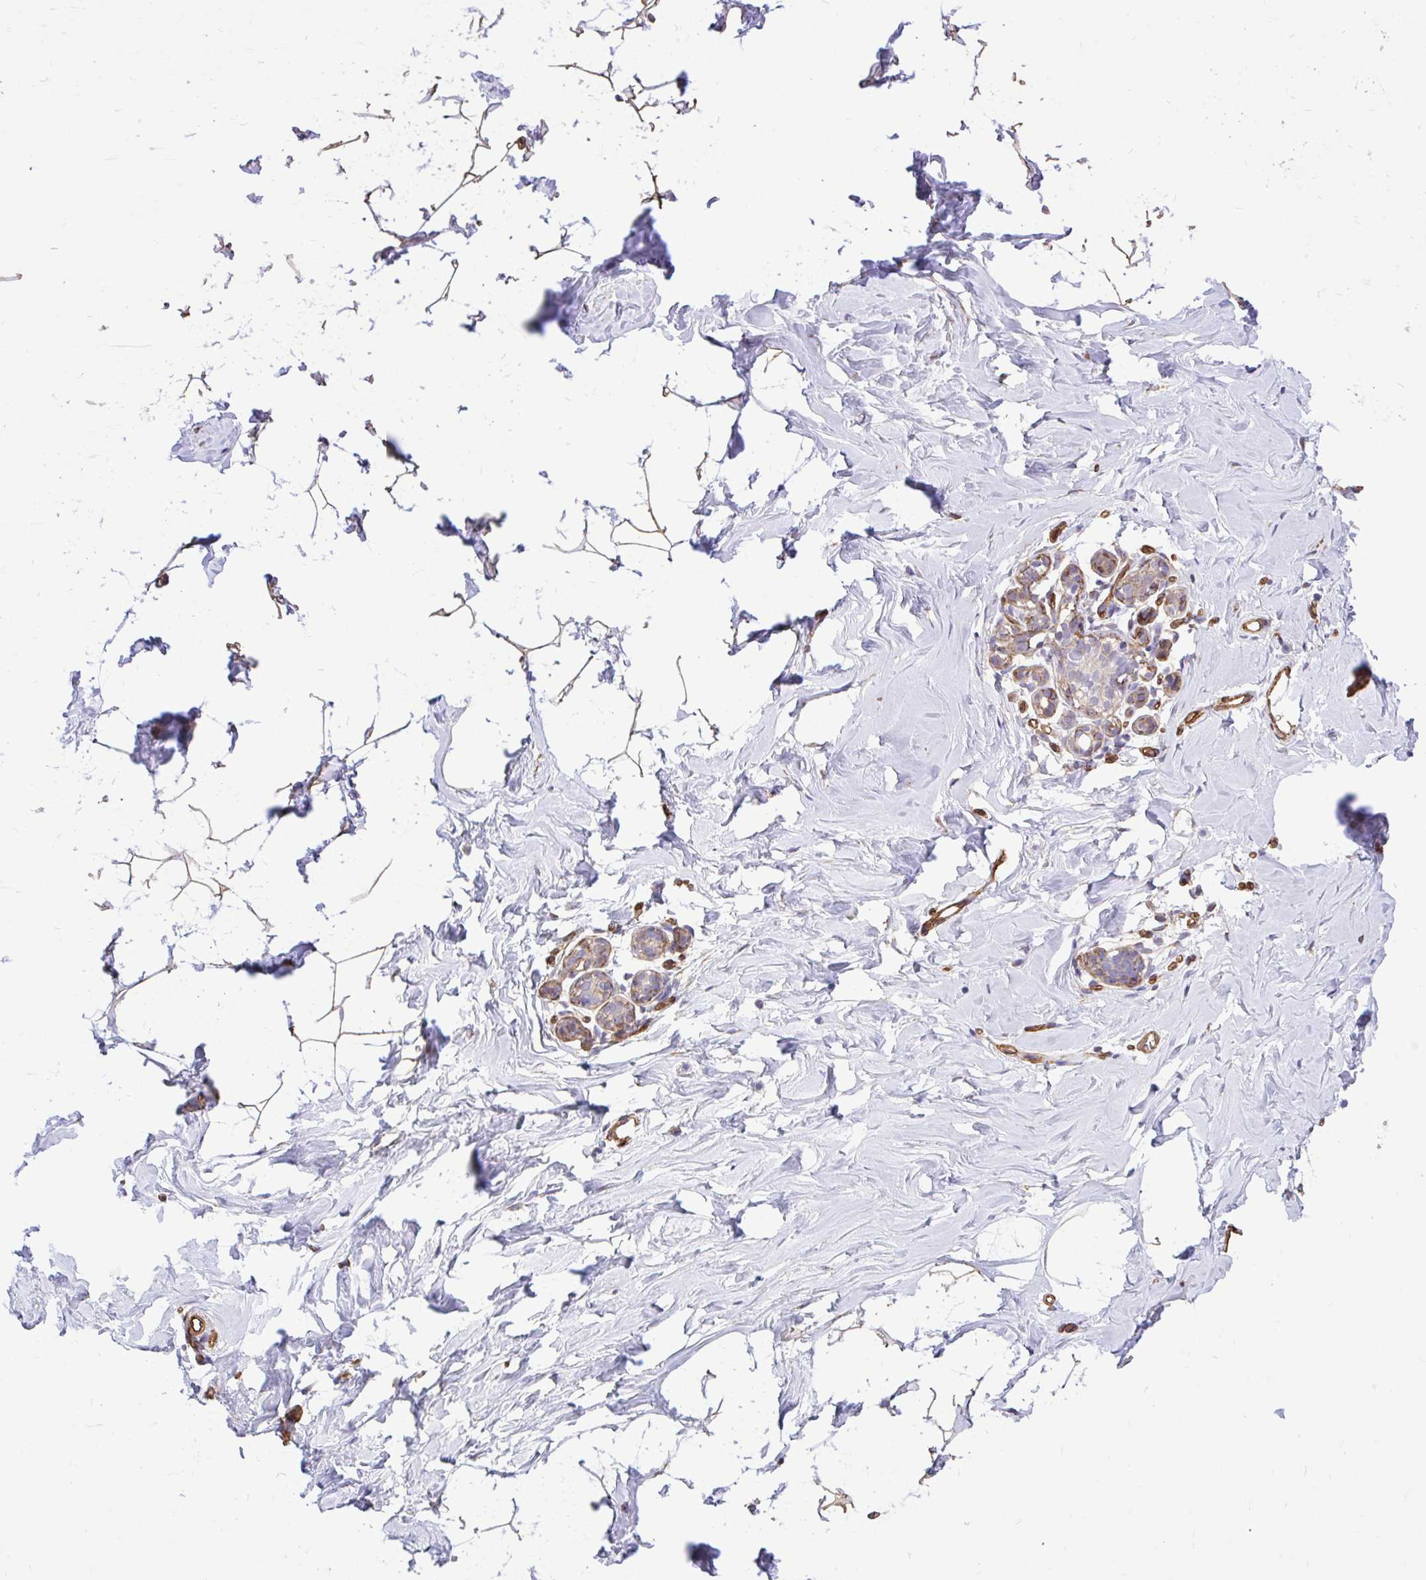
{"staining": {"intensity": "negative", "quantity": "none", "location": "none"}, "tissue": "breast", "cell_type": "Adipocytes", "image_type": "normal", "snomed": [{"axis": "morphology", "description": "Normal tissue, NOS"}, {"axis": "topography", "description": "Breast"}], "caption": "Immunohistochemistry (IHC) of benign breast shows no staining in adipocytes. (DAB (3,3'-diaminobenzidine) IHC visualized using brightfield microscopy, high magnification).", "gene": "PTPRK", "patient": {"sex": "female", "age": 32}}